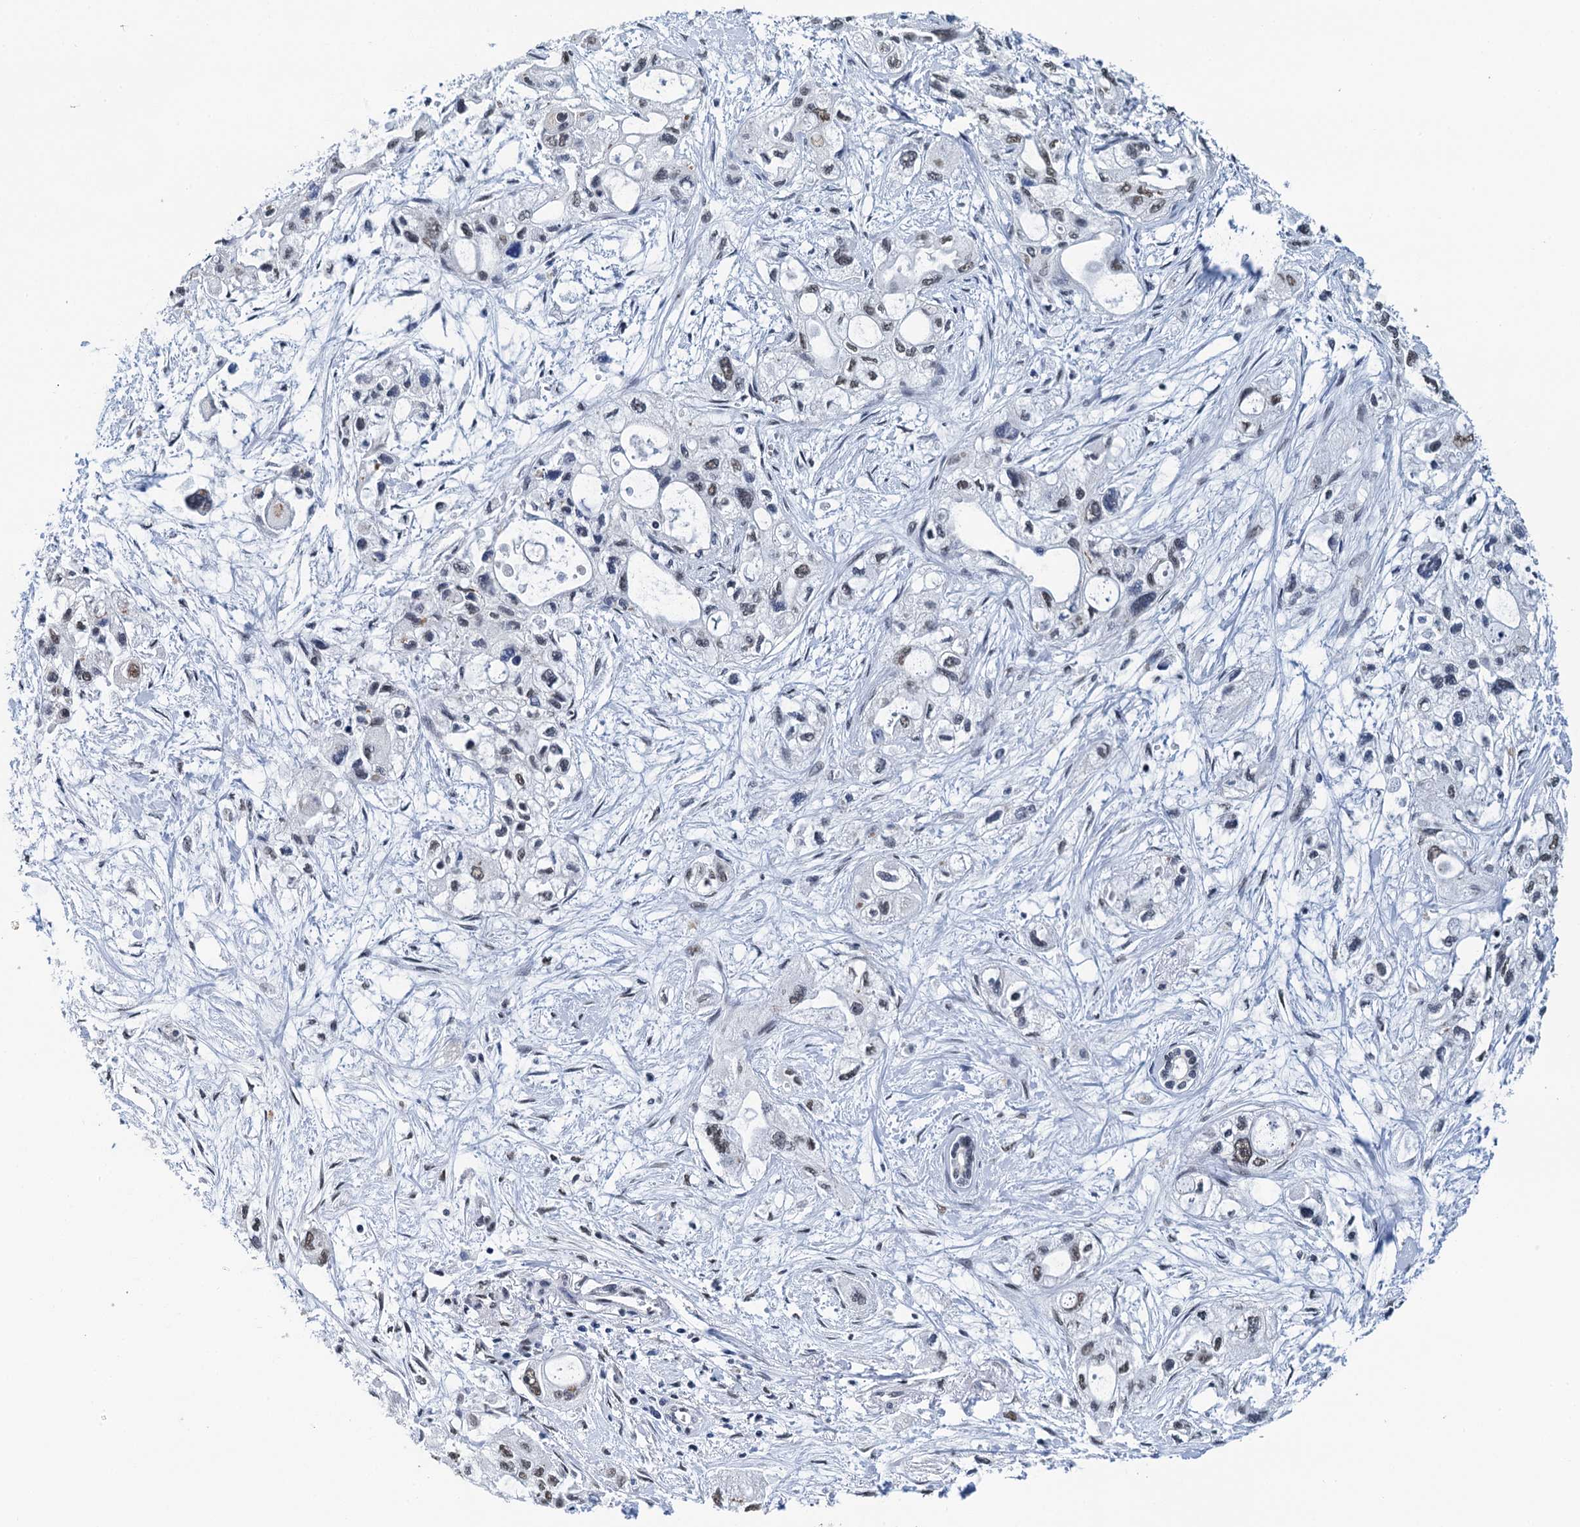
{"staining": {"intensity": "weak", "quantity": "25%-75%", "location": "nuclear"}, "tissue": "pancreatic cancer", "cell_type": "Tumor cells", "image_type": "cancer", "snomed": [{"axis": "morphology", "description": "Adenocarcinoma, NOS"}, {"axis": "topography", "description": "Pancreas"}], "caption": "A brown stain labels weak nuclear staining of a protein in adenocarcinoma (pancreatic) tumor cells.", "gene": "SLTM", "patient": {"sex": "male", "age": 75}}